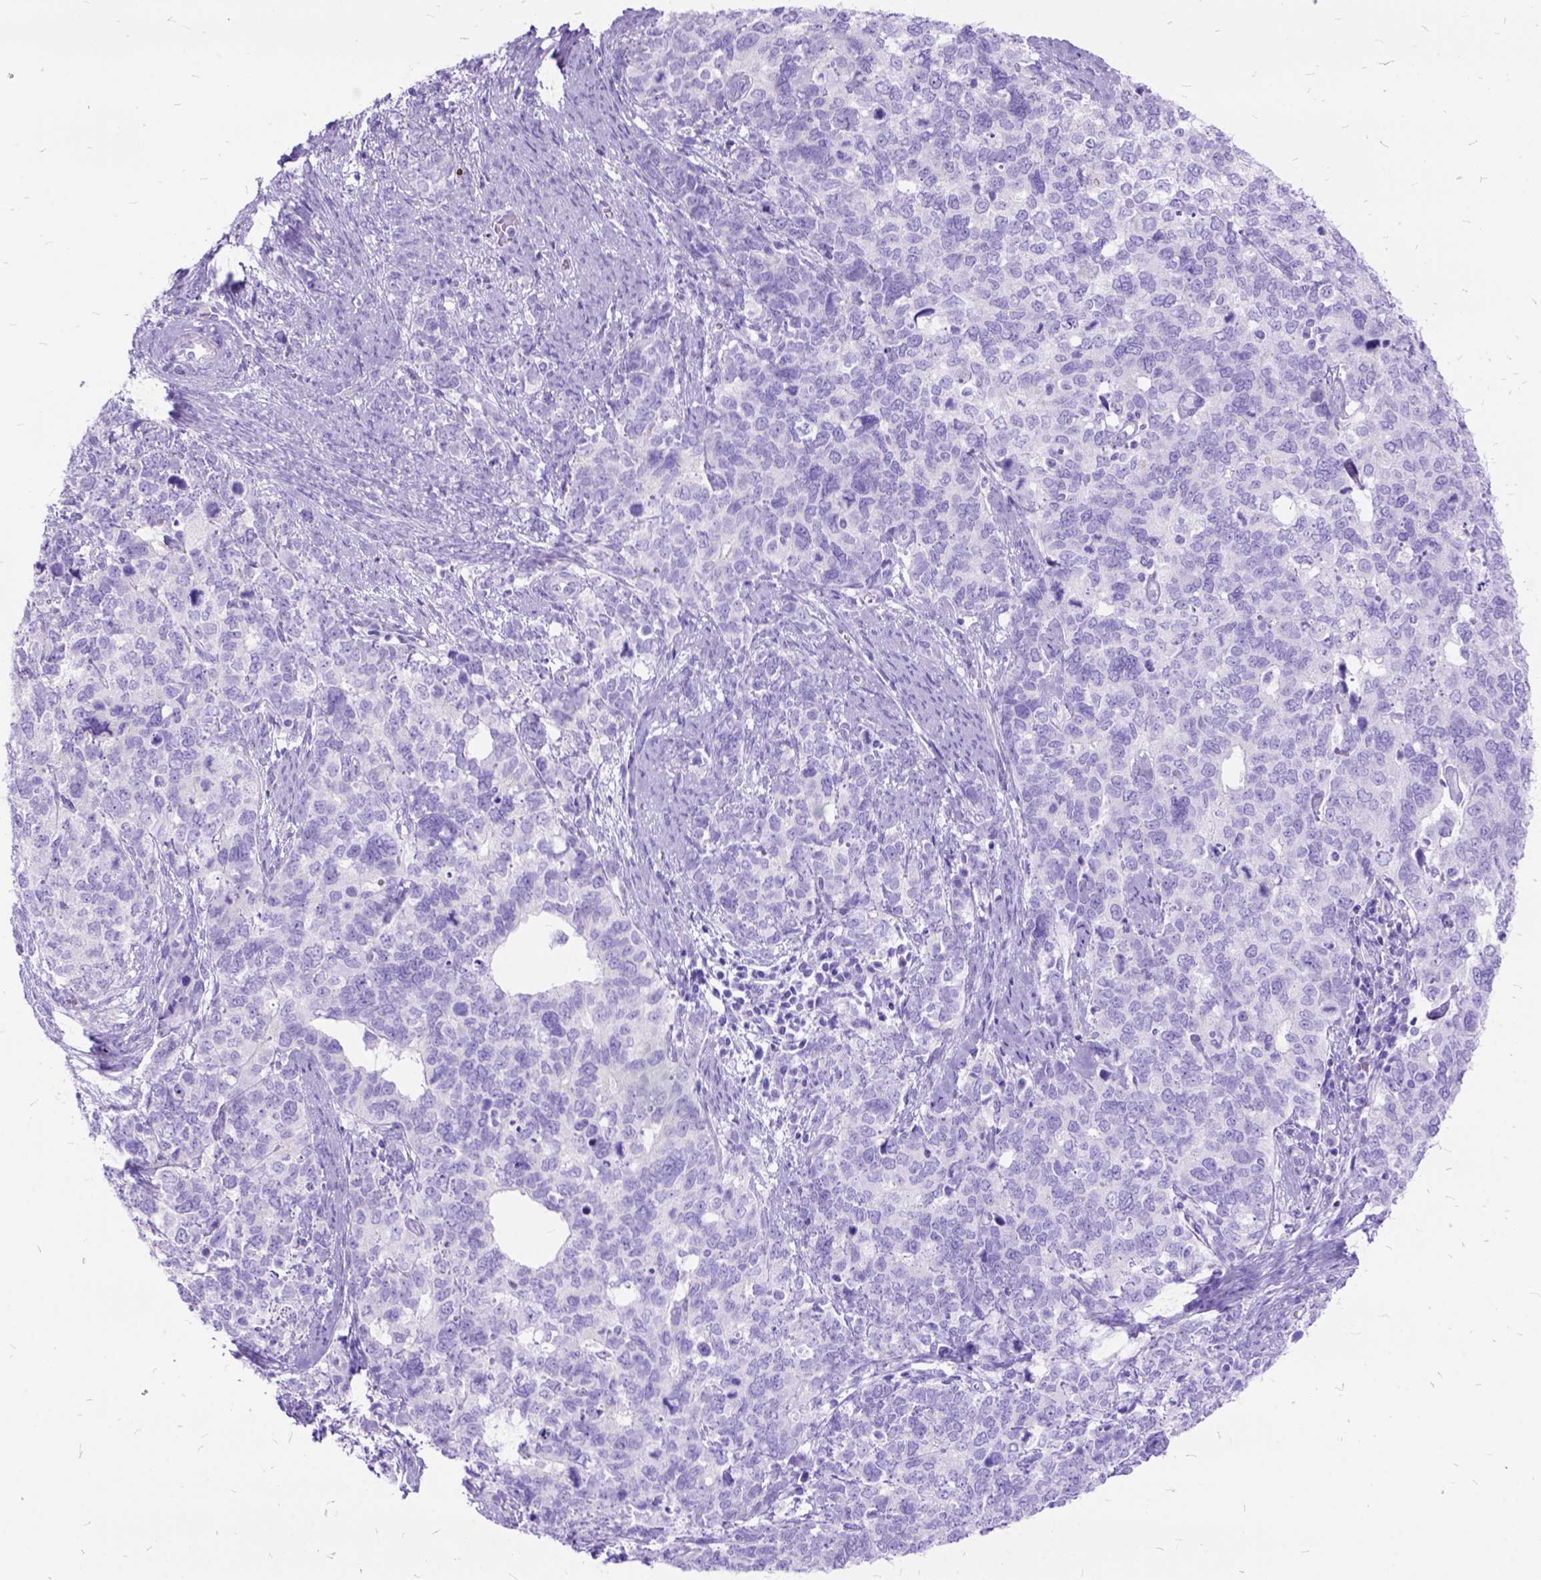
{"staining": {"intensity": "negative", "quantity": "none", "location": "none"}, "tissue": "cervical cancer", "cell_type": "Tumor cells", "image_type": "cancer", "snomed": [{"axis": "morphology", "description": "Squamous cell carcinoma, NOS"}, {"axis": "topography", "description": "Cervix"}], "caption": "DAB immunohistochemical staining of squamous cell carcinoma (cervical) reveals no significant expression in tumor cells.", "gene": "DNAH2", "patient": {"sex": "female", "age": 63}}